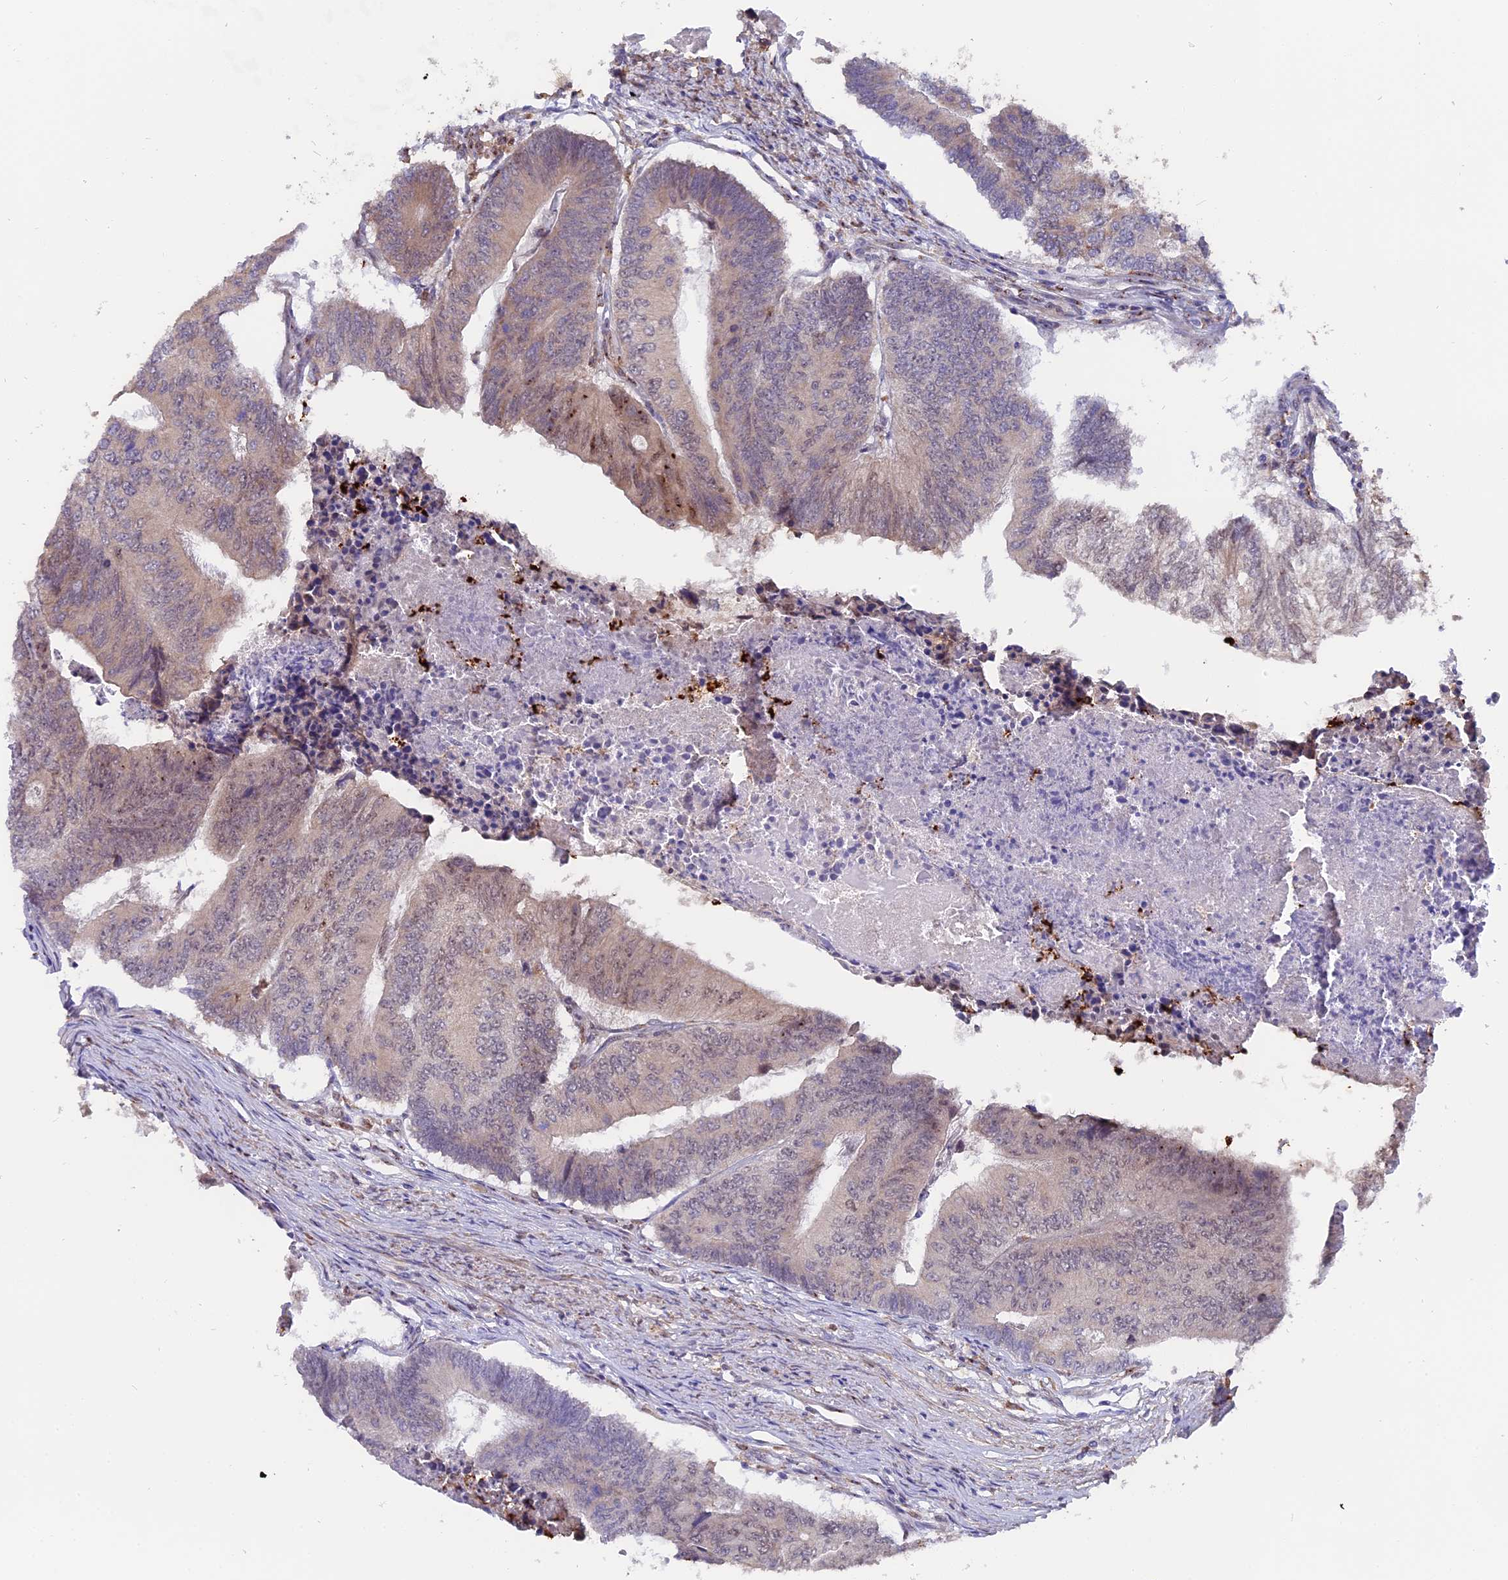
{"staining": {"intensity": "moderate", "quantity": "<25%", "location": "nuclear"}, "tissue": "colorectal cancer", "cell_type": "Tumor cells", "image_type": "cancer", "snomed": [{"axis": "morphology", "description": "Adenocarcinoma, NOS"}, {"axis": "topography", "description": "Colon"}], "caption": "Human colorectal adenocarcinoma stained for a protein (brown) exhibits moderate nuclear positive staining in approximately <25% of tumor cells.", "gene": "FAM118B", "patient": {"sex": "female", "age": 67}}